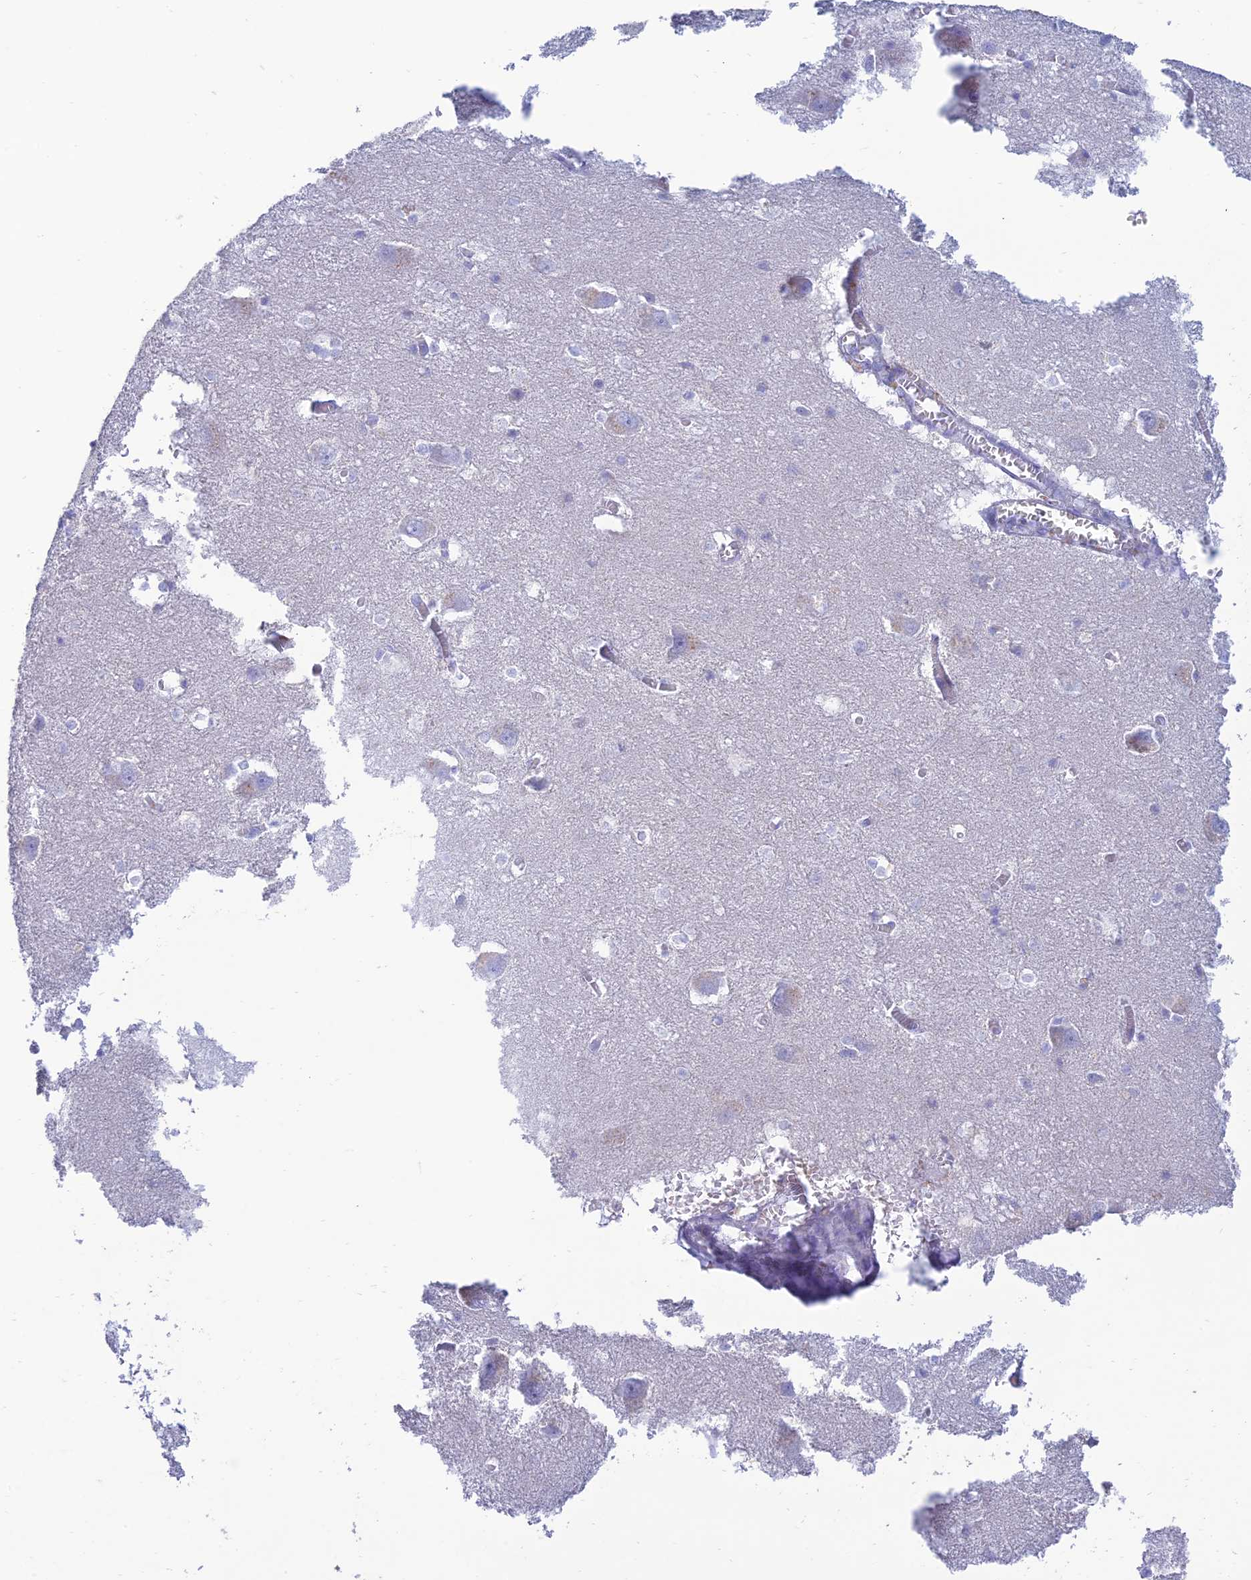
{"staining": {"intensity": "negative", "quantity": "none", "location": "none"}, "tissue": "caudate", "cell_type": "Glial cells", "image_type": "normal", "snomed": [{"axis": "morphology", "description": "Normal tissue, NOS"}, {"axis": "topography", "description": "Lateral ventricle wall"}], "caption": "DAB immunohistochemical staining of benign human caudate exhibits no significant expression in glial cells.", "gene": "MAL2", "patient": {"sex": "male", "age": 37}}